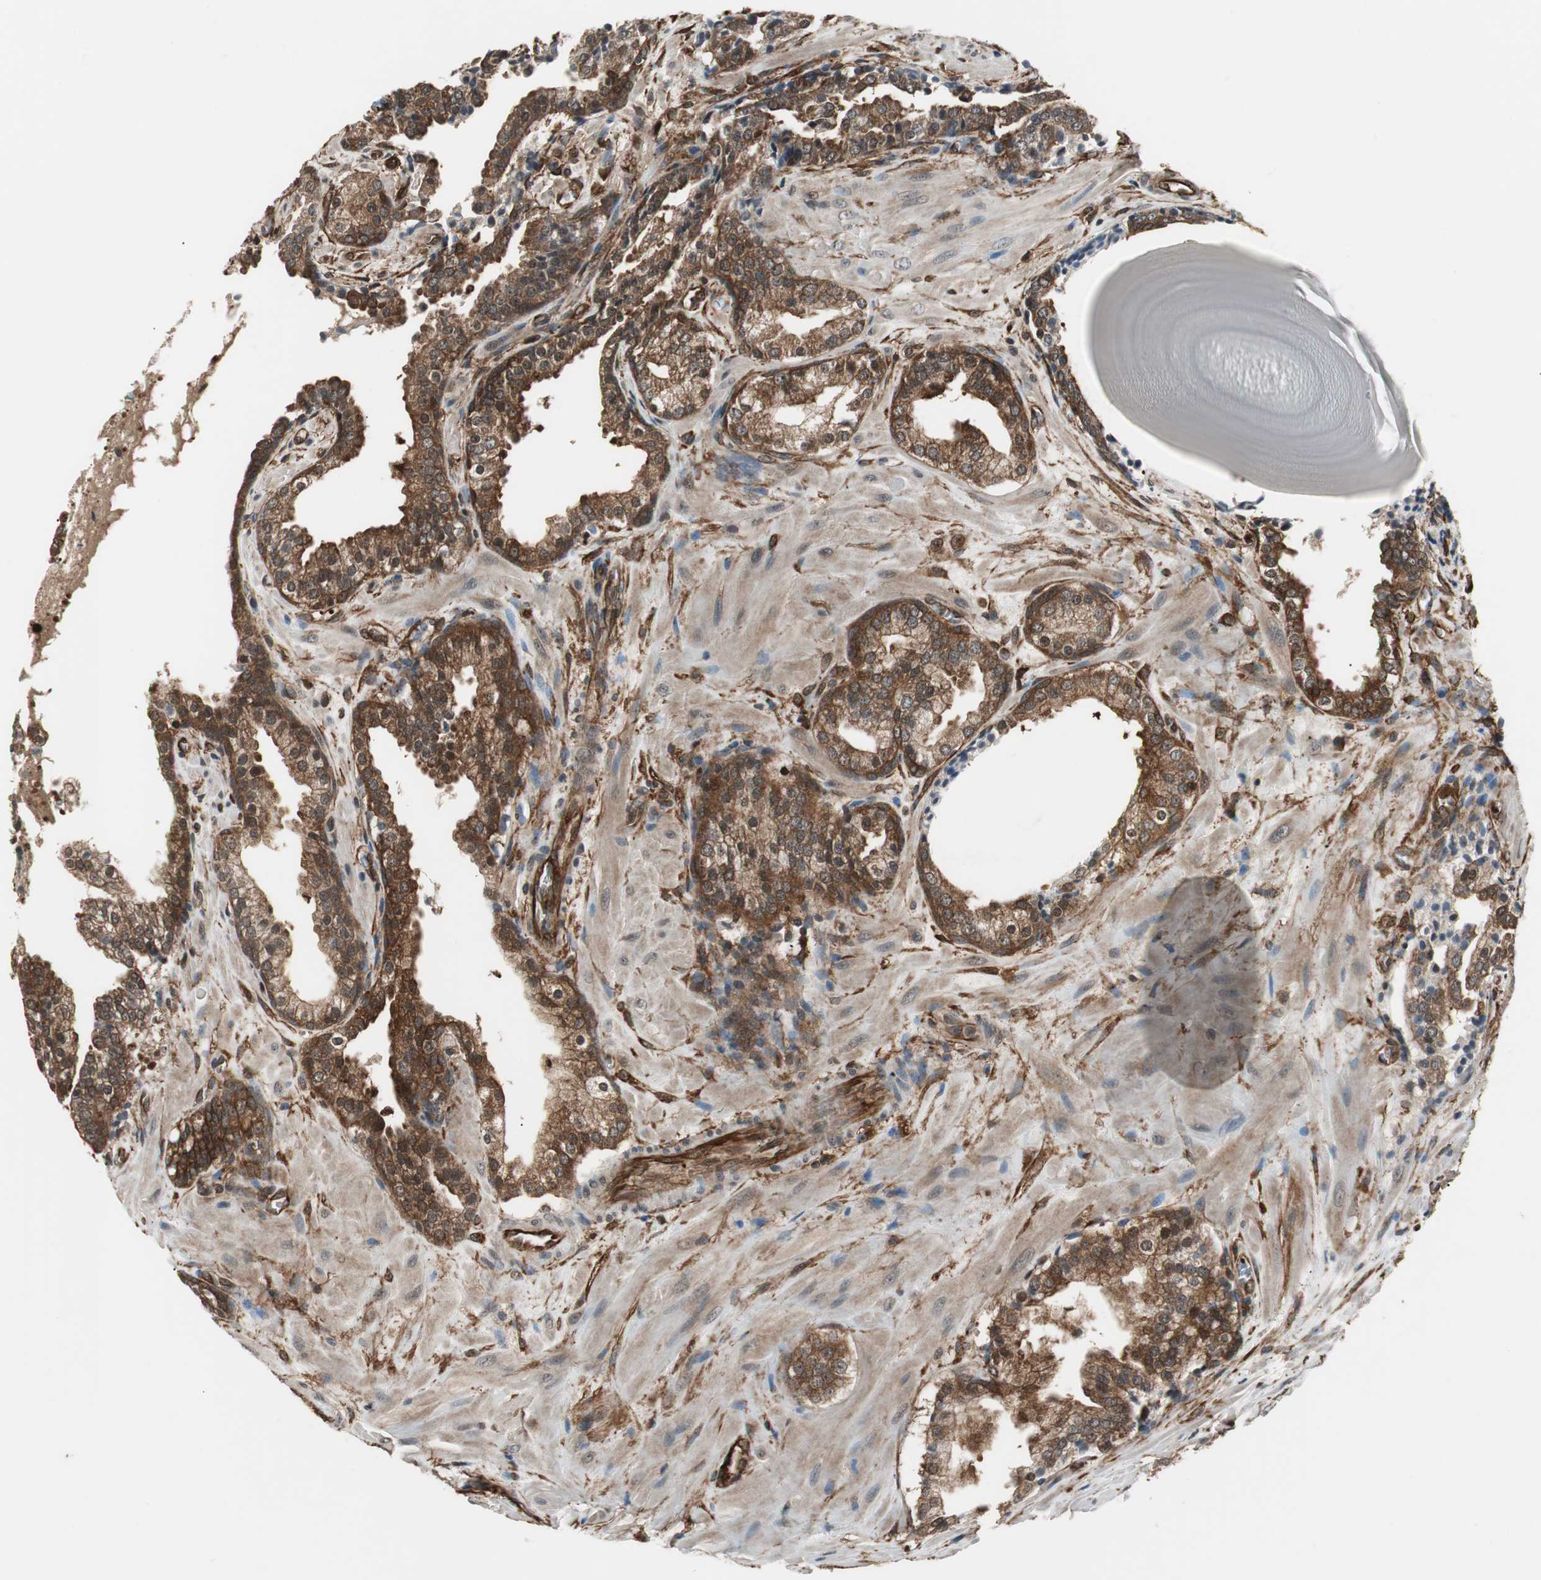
{"staining": {"intensity": "moderate", "quantity": ">75%", "location": "cytoplasmic/membranous"}, "tissue": "prostate cancer", "cell_type": "Tumor cells", "image_type": "cancer", "snomed": [{"axis": "morphology", "description": "Adenocarcinoma, High grade"}, {"axis": "topography", "description": "Prostate"}], "caption": "There is medium levels of moderate cytoplasmic/membranous positivity in tumor cells of prostate high-grade adenocarcinoma, as demonstrated by immunohistochemical staining (brown color).", "gene": "PTPN11", "patient": {"sex": "male", "age": 68}}